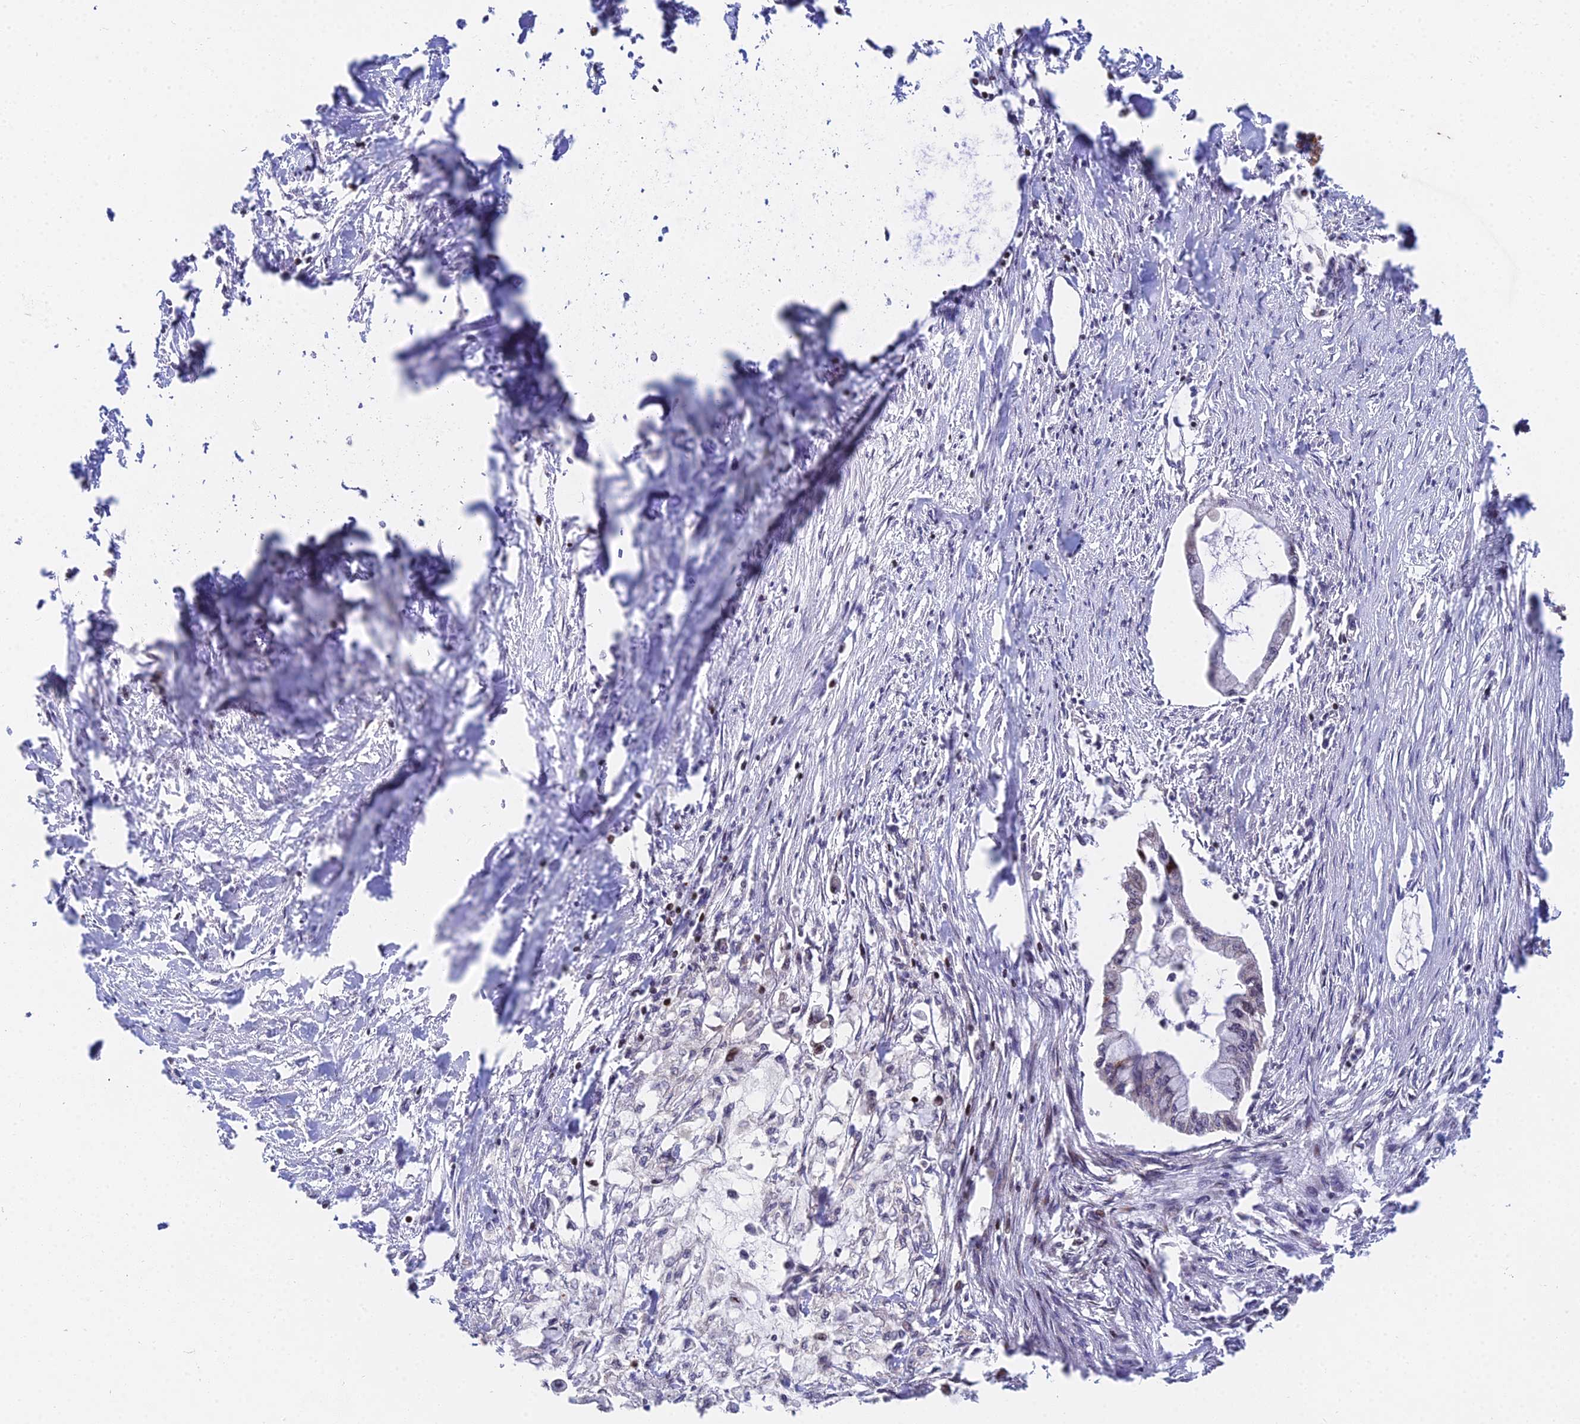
{"staining": {"intensity": "negative", "quantity": "none", "location": "none"}, "tissue": "pancreatic cancer", "cell_type": "Tumor cells", "image_type": "cancer", "snomed": [{"axis": "morphology", "description": "Adenocarcinoma, NOS"}, {"axis": "topography", "description": "Pancreas"}], "caption": "A histopathology image of human pancreatic cancer (adenocarcinoma) is negative for staining in tumor cells.", "gene": "RBMS2", "patient": {"sex": "male", "age": 48}}